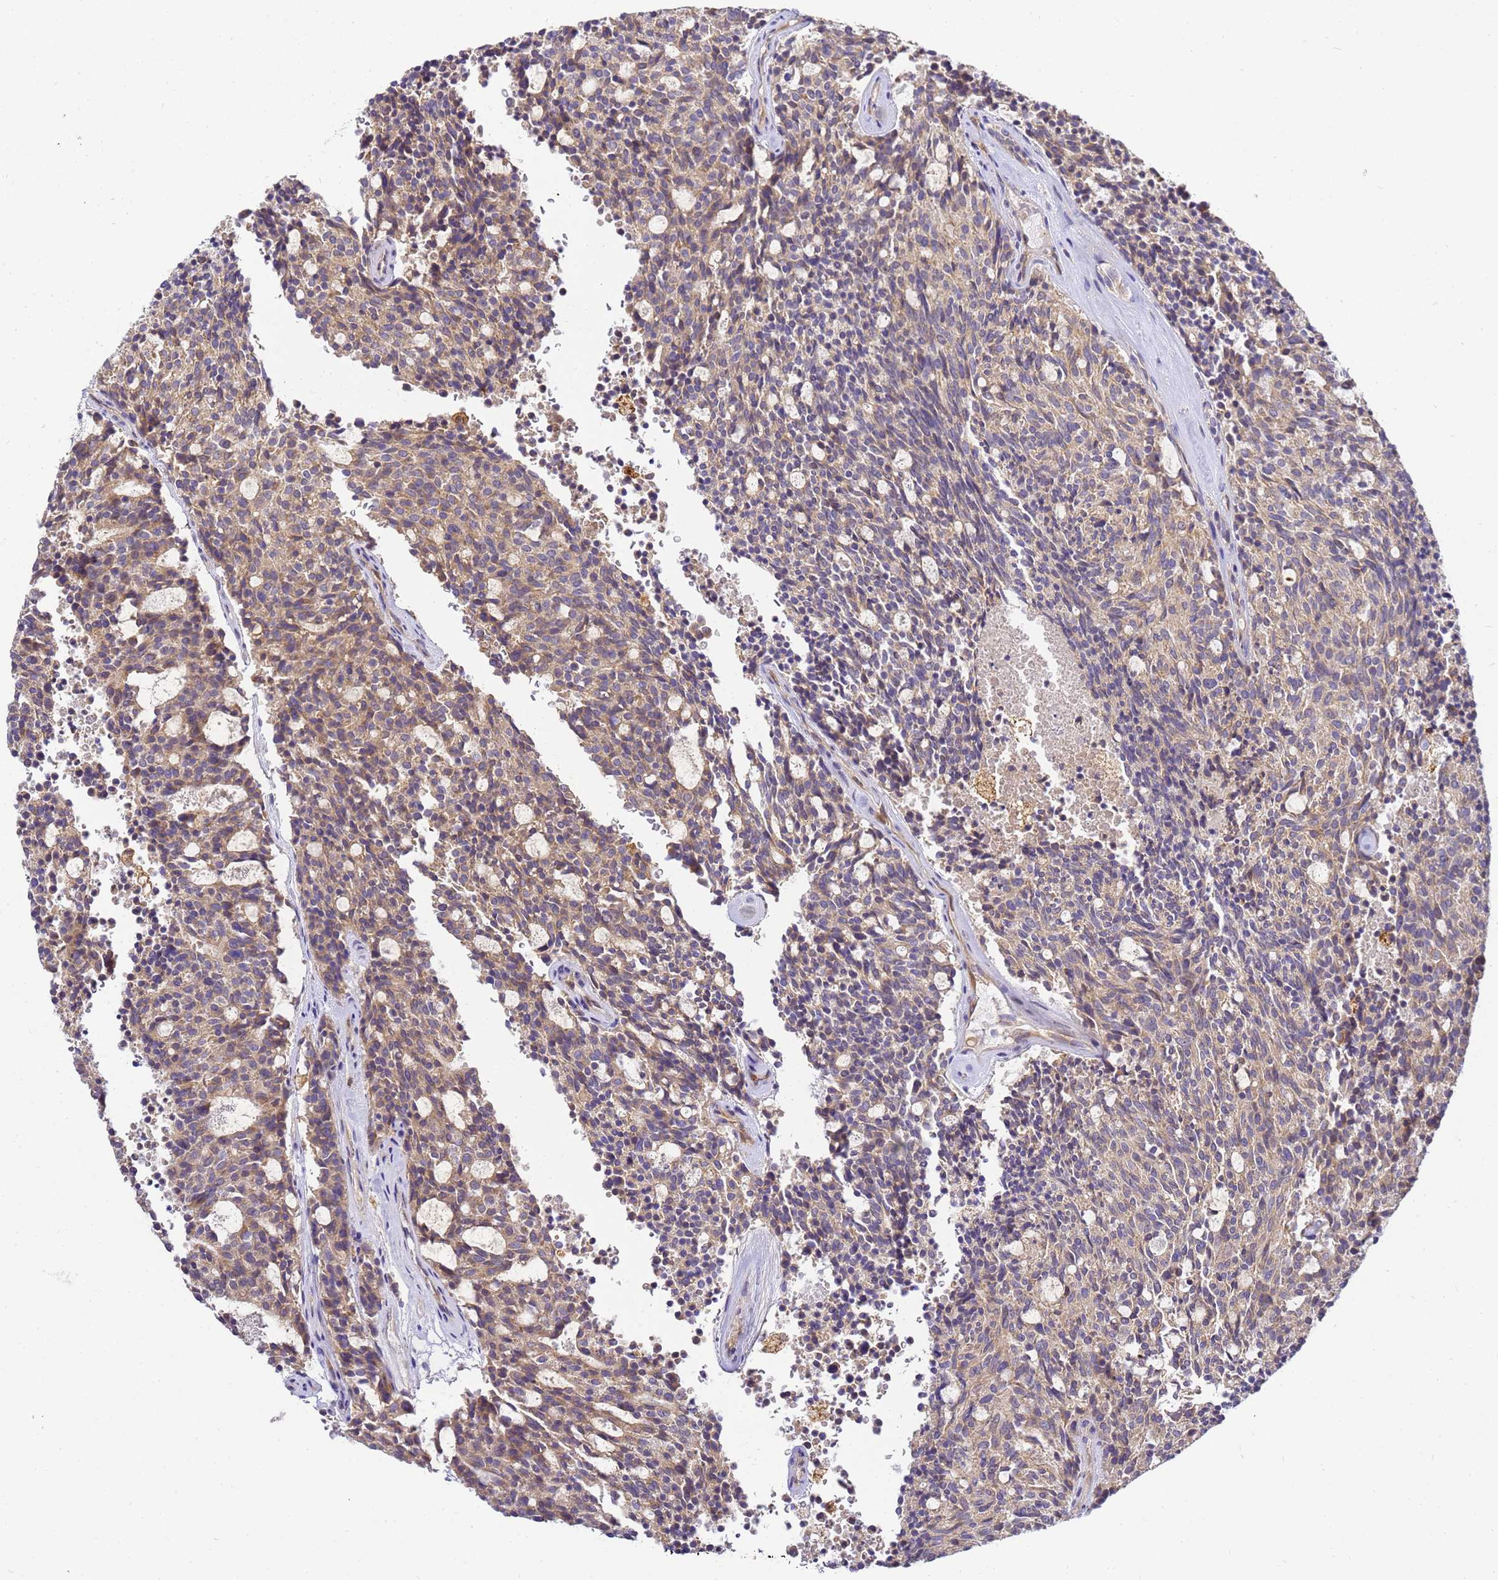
{"staining": {"intensity": "weak", "quantity": ">75%", "location": "cytoplasmic/membranous"}, "tissue": "carcinoid", "cell_type": "Tumor cells", "image_type": "cancer", "snomed": [{"axis": "morphology", "description": "Carcinoid, malignant, NOS"}, {"axis": "topography", "description": "Pancreas"}], "caption": "Protein staining by IHC exhibits weak cytoplasmic/membranous staining in about >75% of tumor cells in carcinoid. The protein is shown in brown color, while the nuclei are stained blue.", "gene": "ADPGK", "patient": {"sex": "female", "age": 54}}